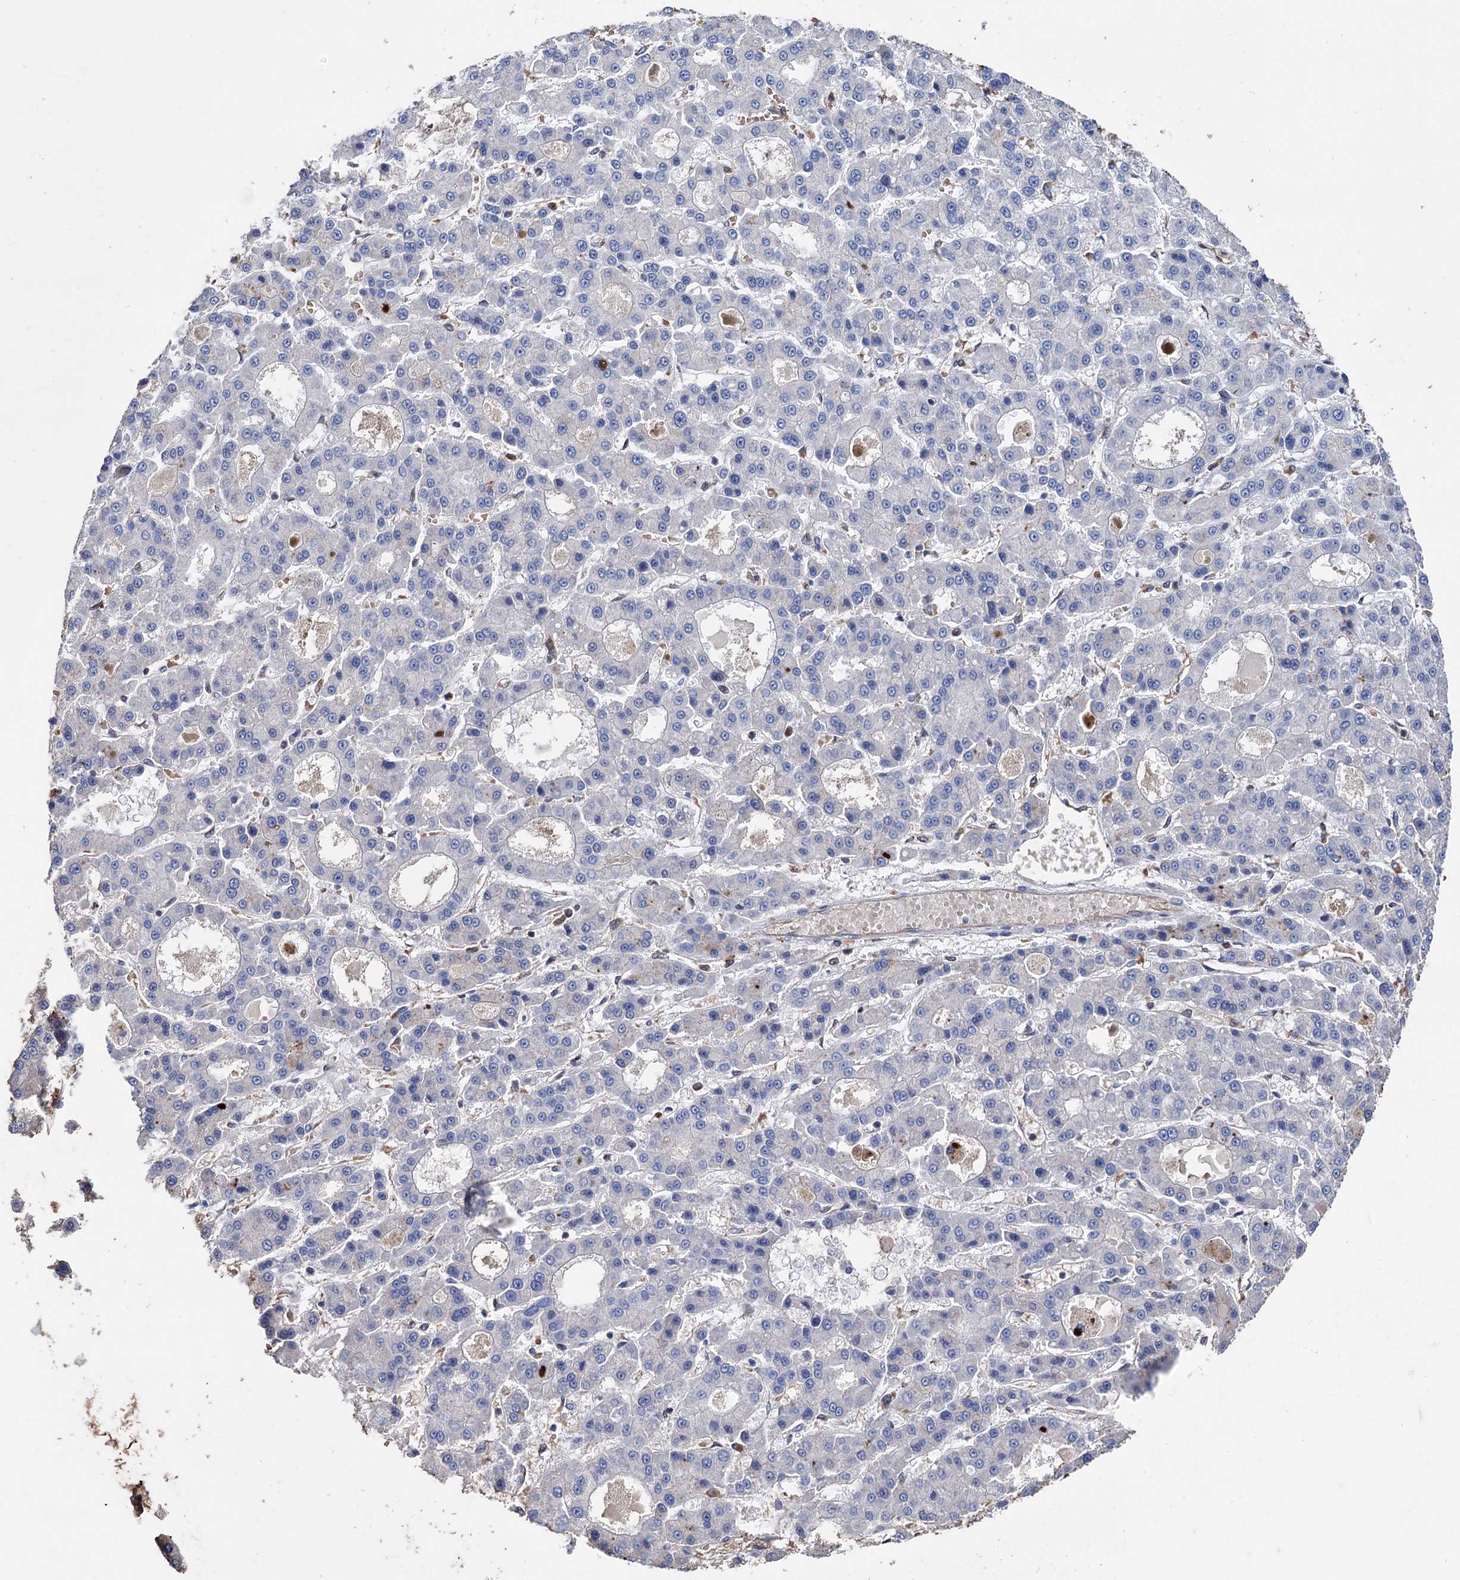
{"staining": {"intensity": "negative", "quantity": "none", "location": "none"}, "tissue": "liver cancer", "cell_type": "Tumor cells", "image_type": "cancer", "snomed": [{"axis": "morphology", "description": "Carcinoma, Hepatocellular, NOS"}, {"axis": "topography", "description": "Liver"}], "caption": "The histopathology image demonstrates no significant expression in tumor cells of hepatocellular carcinoma (liver).", "gene": "STING1", "patient": {"sex": "male", "age": 70}}